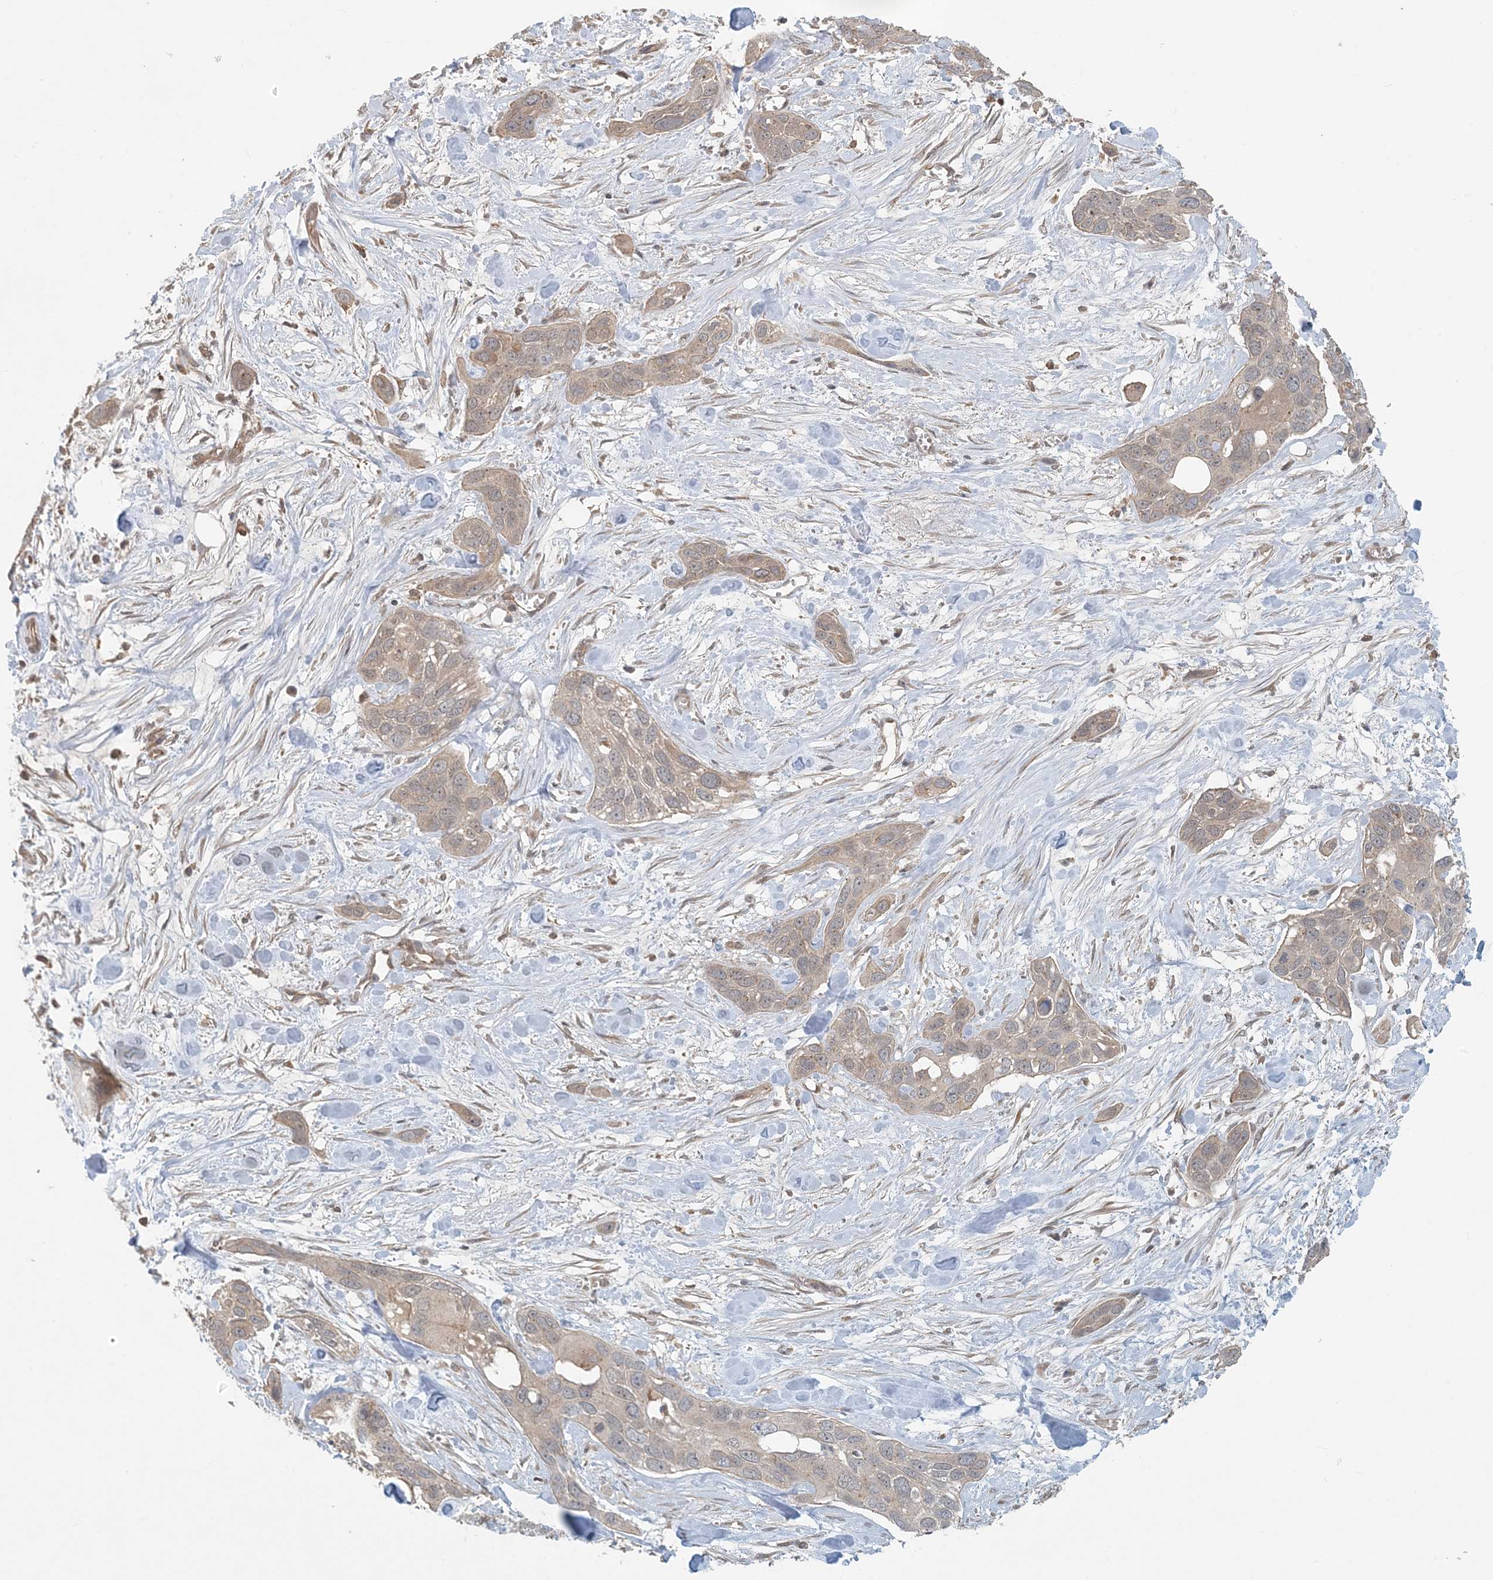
{"staining": {"intensity": "weak", "quantity": "<25%", "location": "cytoplasmic/membranous"}, "tissue": "pancreatic cancer", "cell_type": "Tumor cells", "image_type": "cancer", "snomed": [{"axis": "morphology", "description": "Adenocarcinoma, NOS"}, {"axis": "topography", "description": "Pancreas"}], "caption": "IHC histopathology image of human pancreatic cancer stained for a protein (brown), which shows no expression in tumor cells.", "gene": "OBI1", "patient": {"sex": "female", "age": 60}}